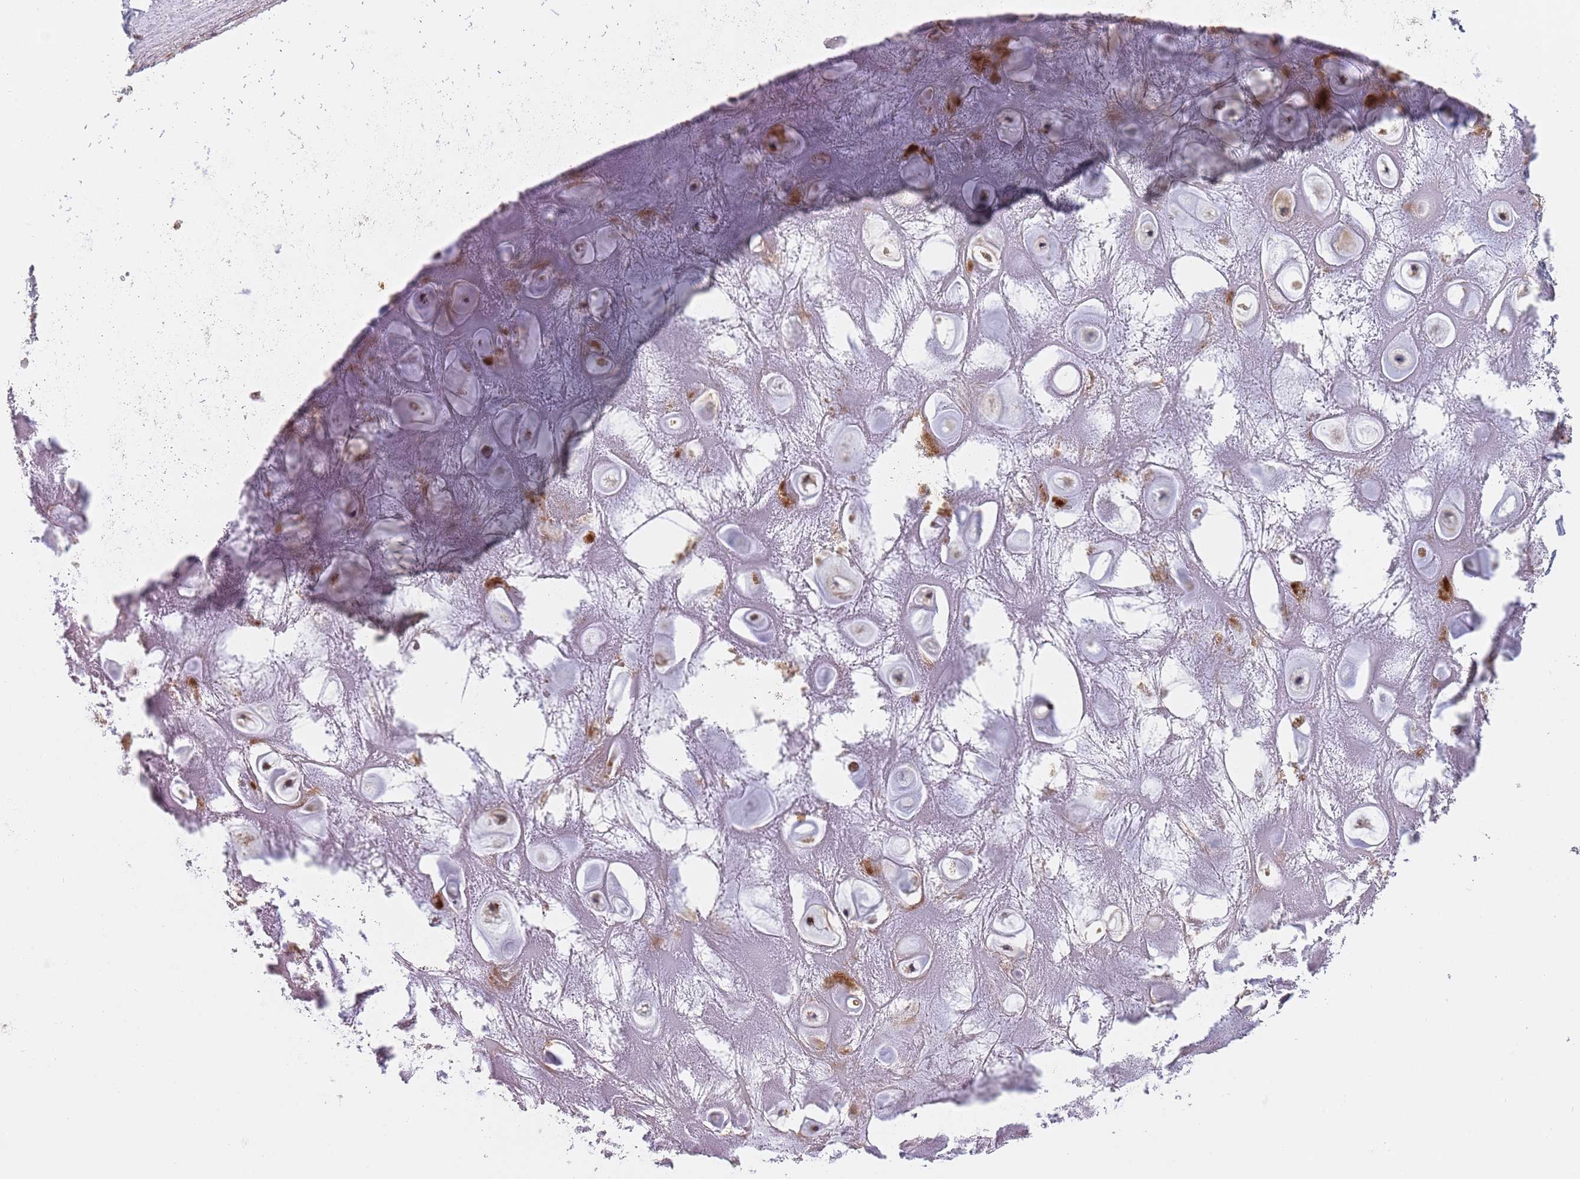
{"staining": {"intensity": "negative", "quantity": "none", "location": "none"}, "tissue": "adipose tissue", "cell_type": "Adipocytes", "image_type": "normal", "snomed": [{"axis": "morphology", "description": "Normal tissue, NOS"}, {"axis": "topography", "description": "Cartilage tissue"}], "caption": "DAB immunohistochemical staining of normal adipose tissue shows no significant positivity in adipocytes.", "gene": "PLCL2", "patient": {"sex": "male", "age": 81}}